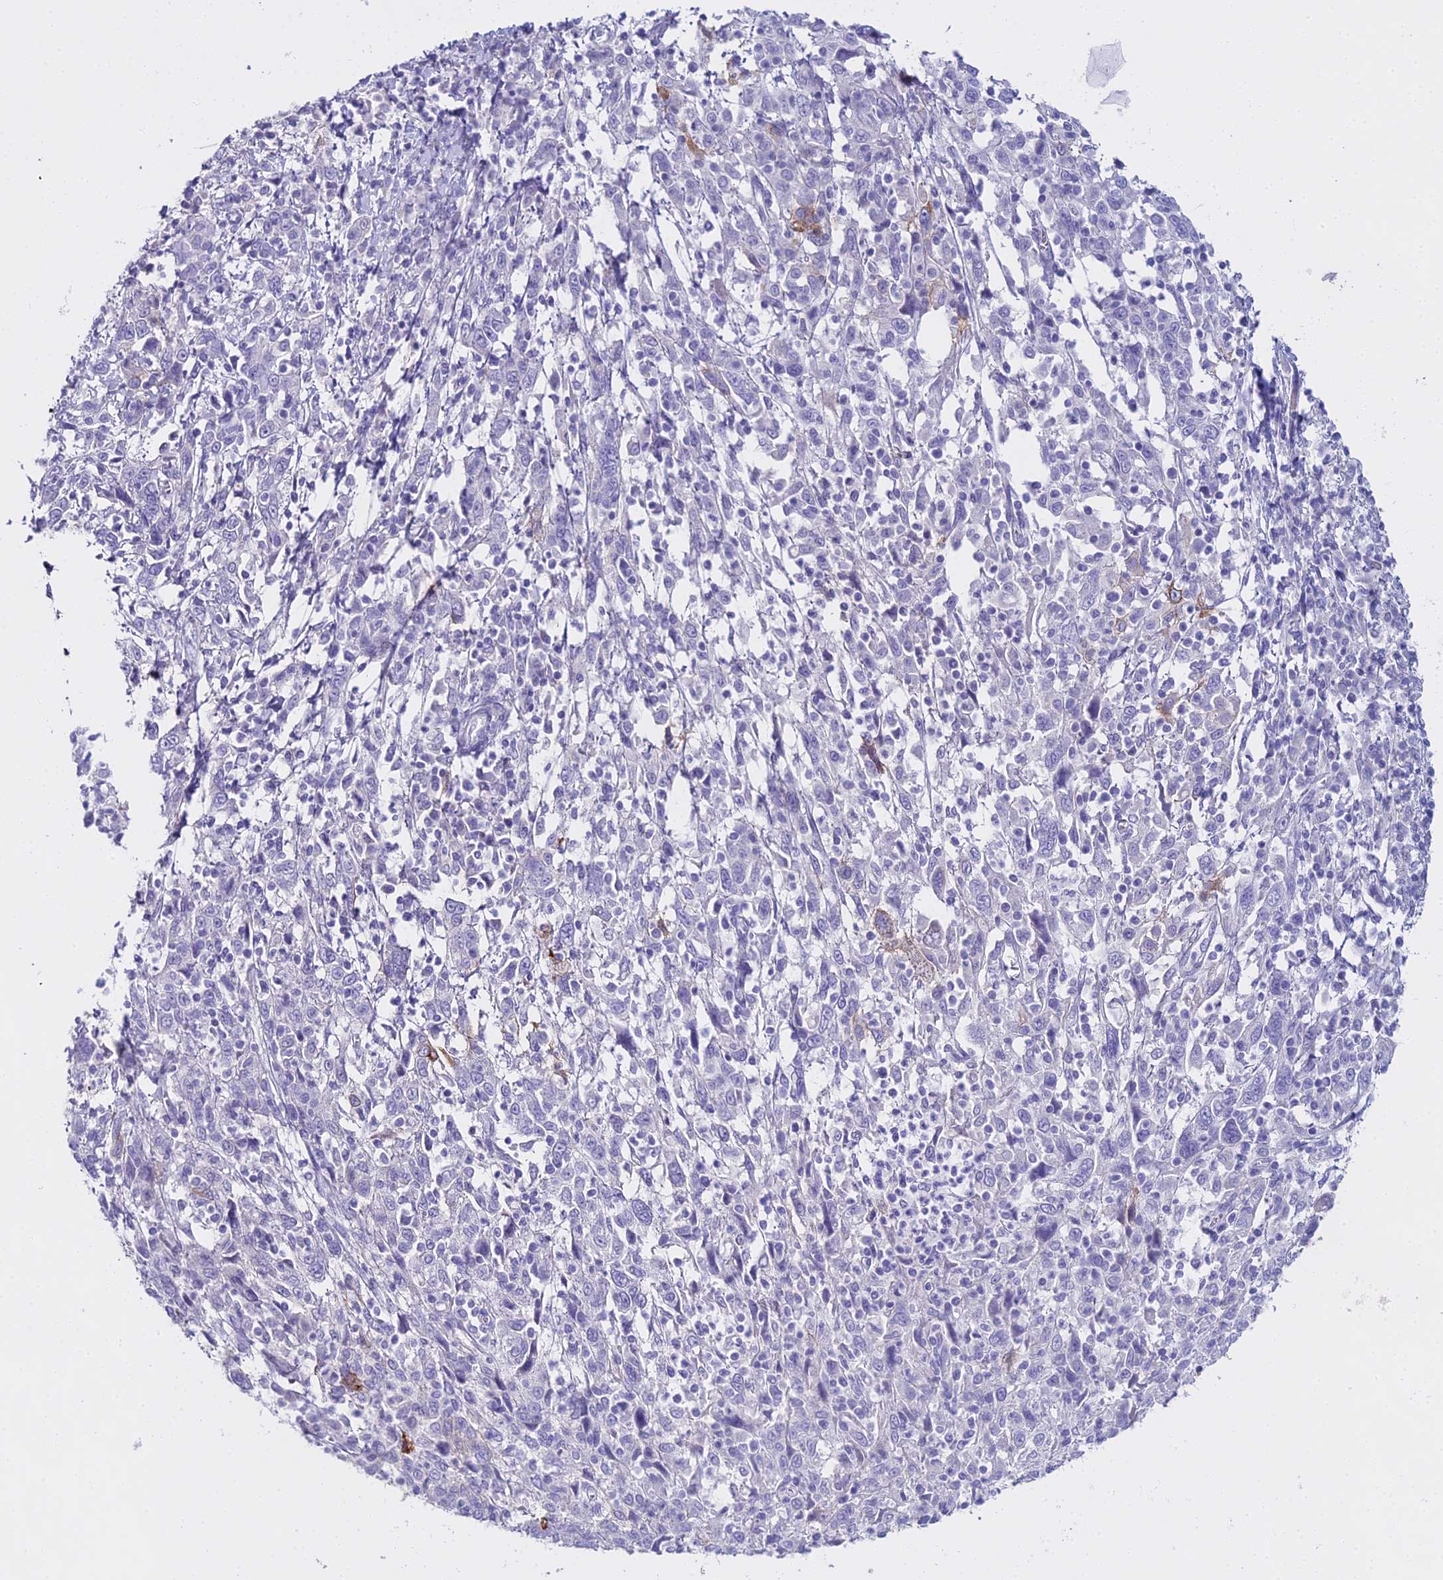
{"staining": {"intensity": "negative", "quantity": "none", "location": "none"}, "tissue": "cervical cancer", "cell_type": "Tumor cells", "image_type": "cancer", "snomed": [{"axis": "morphology", "description": "Squamous cell carcinoma, NOS"}, {"axis": "topography", "description": "Cervix"}], "caption": "Tumor cells are negative for brown protein staining in cervical squamous cell carcinoma. (Immunohistochemistry (ihc), brightfield microscopy, high magnification).", "gene": "ALPP", "patient": {"sex": "female", "age": 46}}